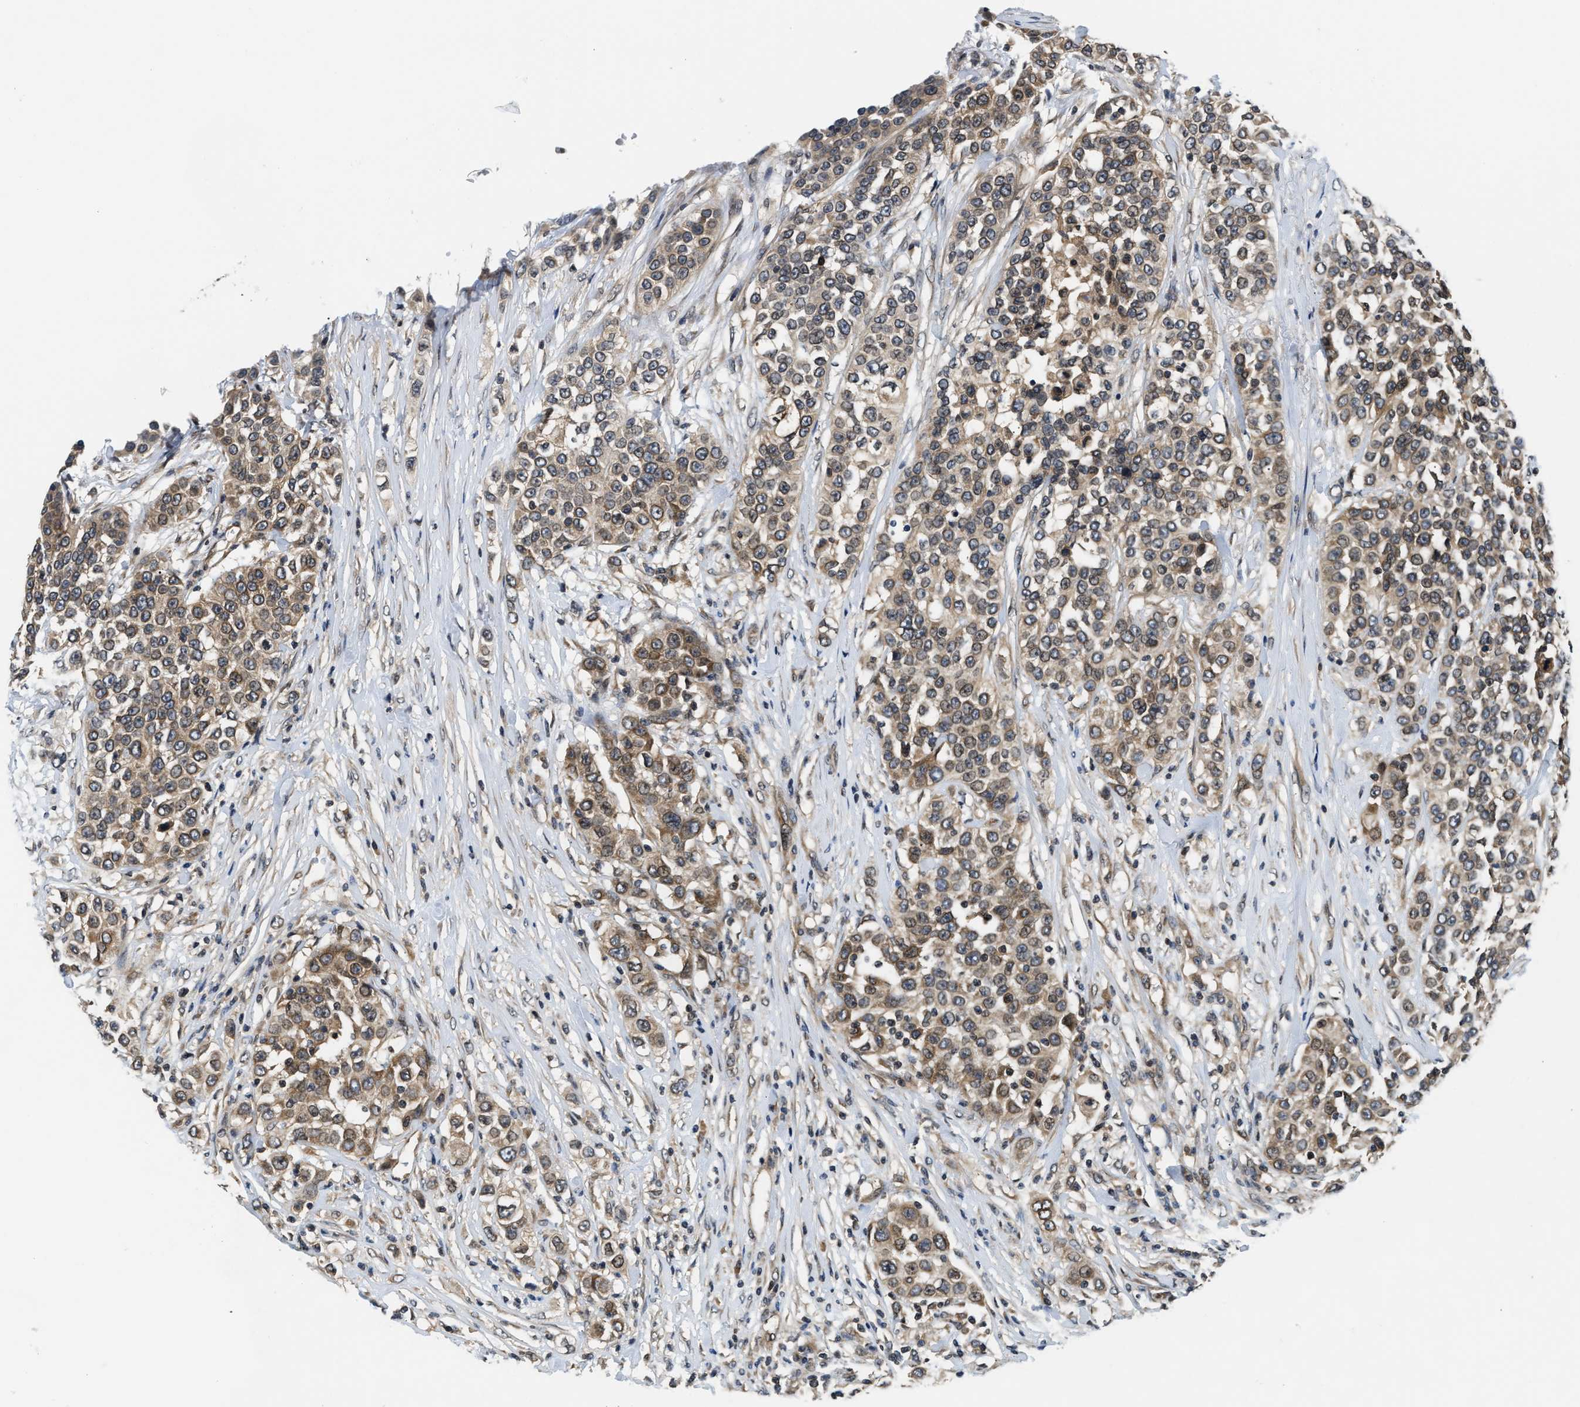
{"staining": {"intensity": "moderate", "quantity": ">75%", "location": "cytoplasmic/membranous"}, "tissue": "urothelial cancer", "cell_type": "Tumor cells", "image_type": "cancer", "snomed": [{"axis": "morphology", "description": "Urothelial carcinoma, High grade"}, {"axis": "topography", "description": "Urinary bladder"}], "caption": "Immunohistochemistry (DAB) staining of human urothelial cancer exhibits moderate cytoplasmic/membranous protein expression in about >75% of tumor cells.", "gene": "RAB29", "patient": {"sex": "female", "age": 80}}